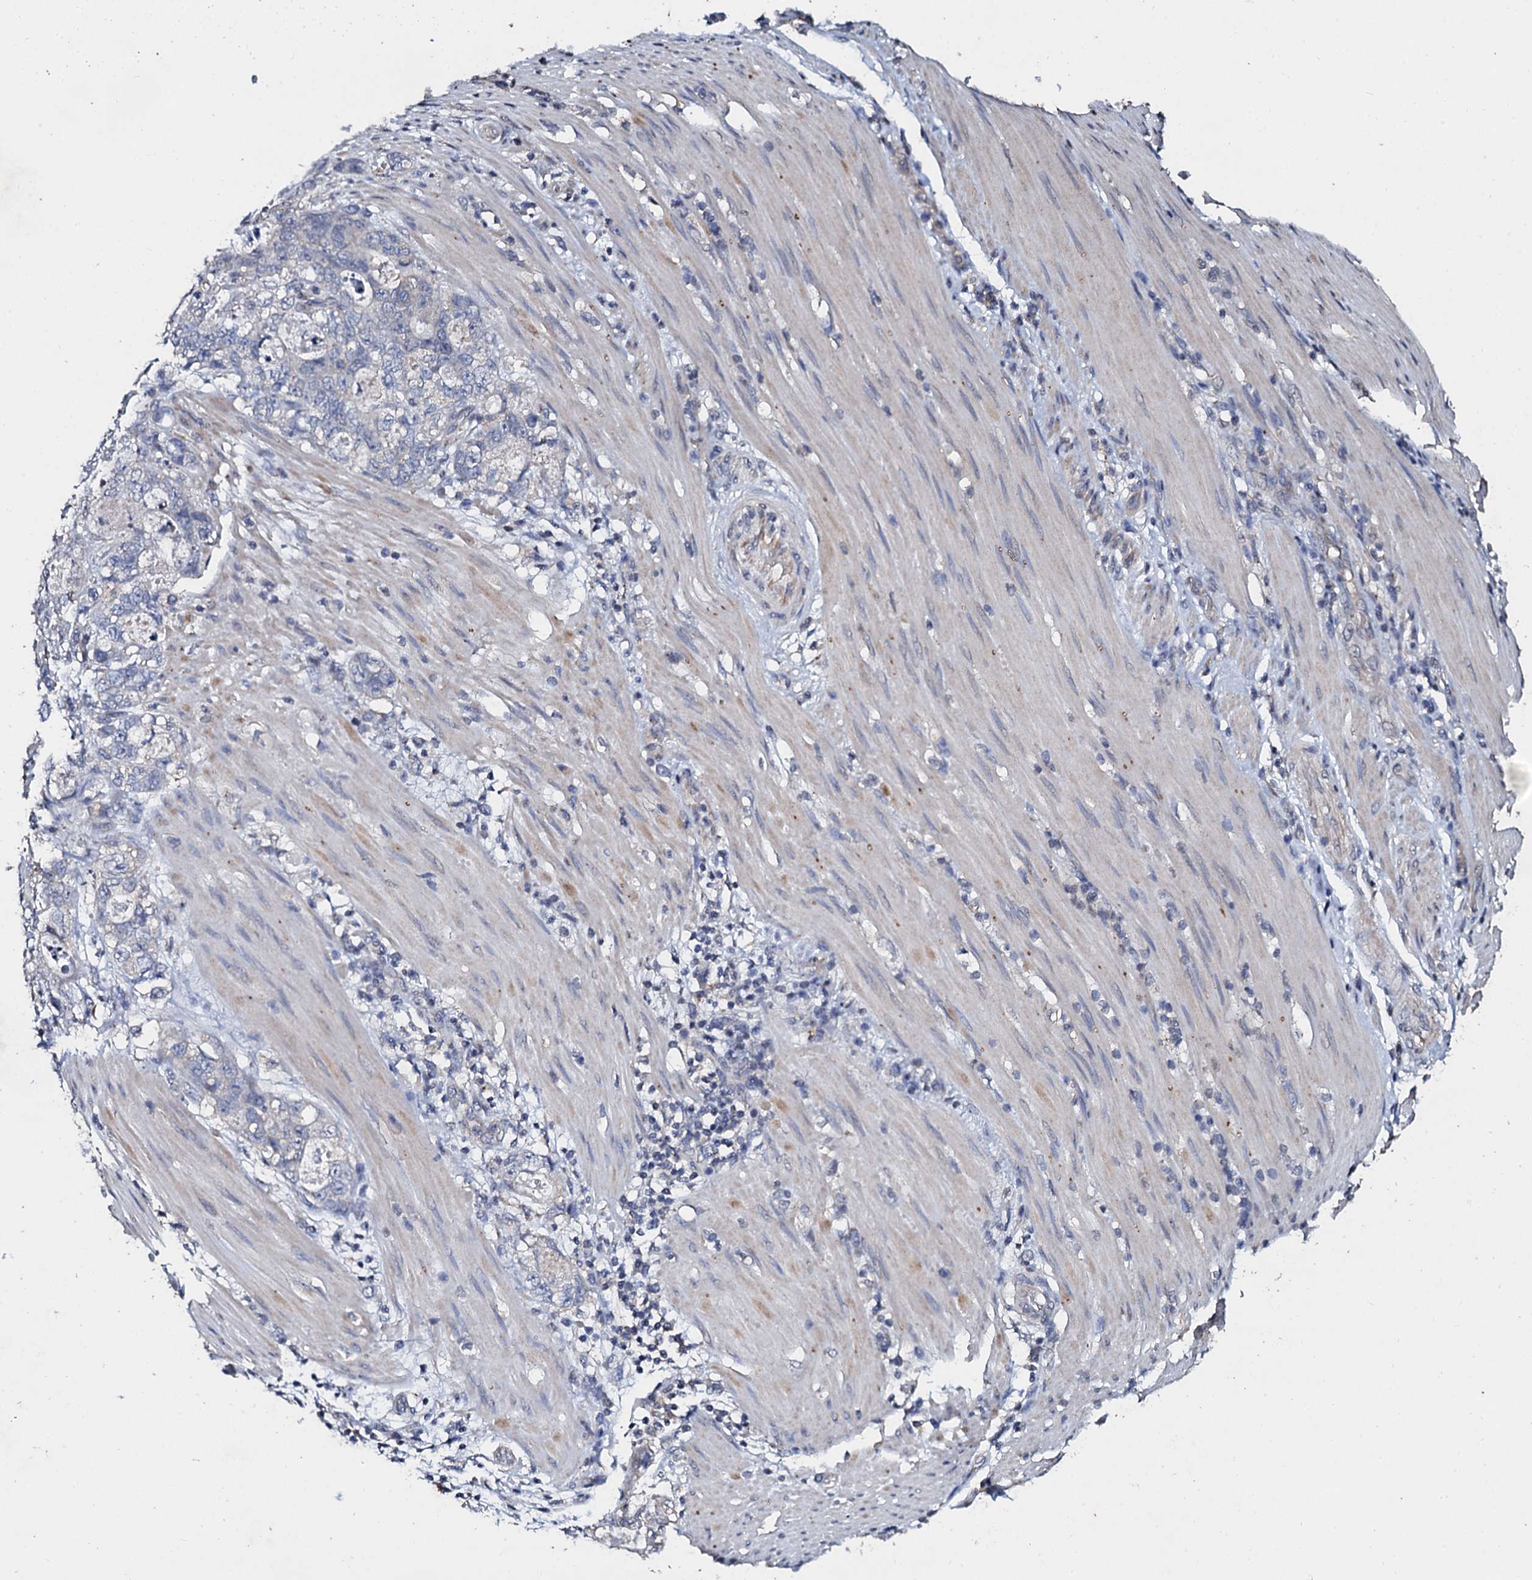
{"staining": {"intensity": "negative", "quantity": "none", "location": "none"}, "tissue": "stomach cancer", "cell_type": "Tumor cells", "image_type": "cancer", "snomed": [{"axis": "morphology", "description": "Normal tissue, NOS"}, {"axis": "morphology", "description": "Adenocarcinoma, NOS"}, {"axis": "topography", "description": "Stomach"}], "caption": "DAB (3,3'-diaminobenzidine) immunohistochemical staining of human adenocarcinoma (stomach) shows no significant staining in tumor cells.", "gene": "SLC37A4", "patient": {"sex": "female", "age": 89}}